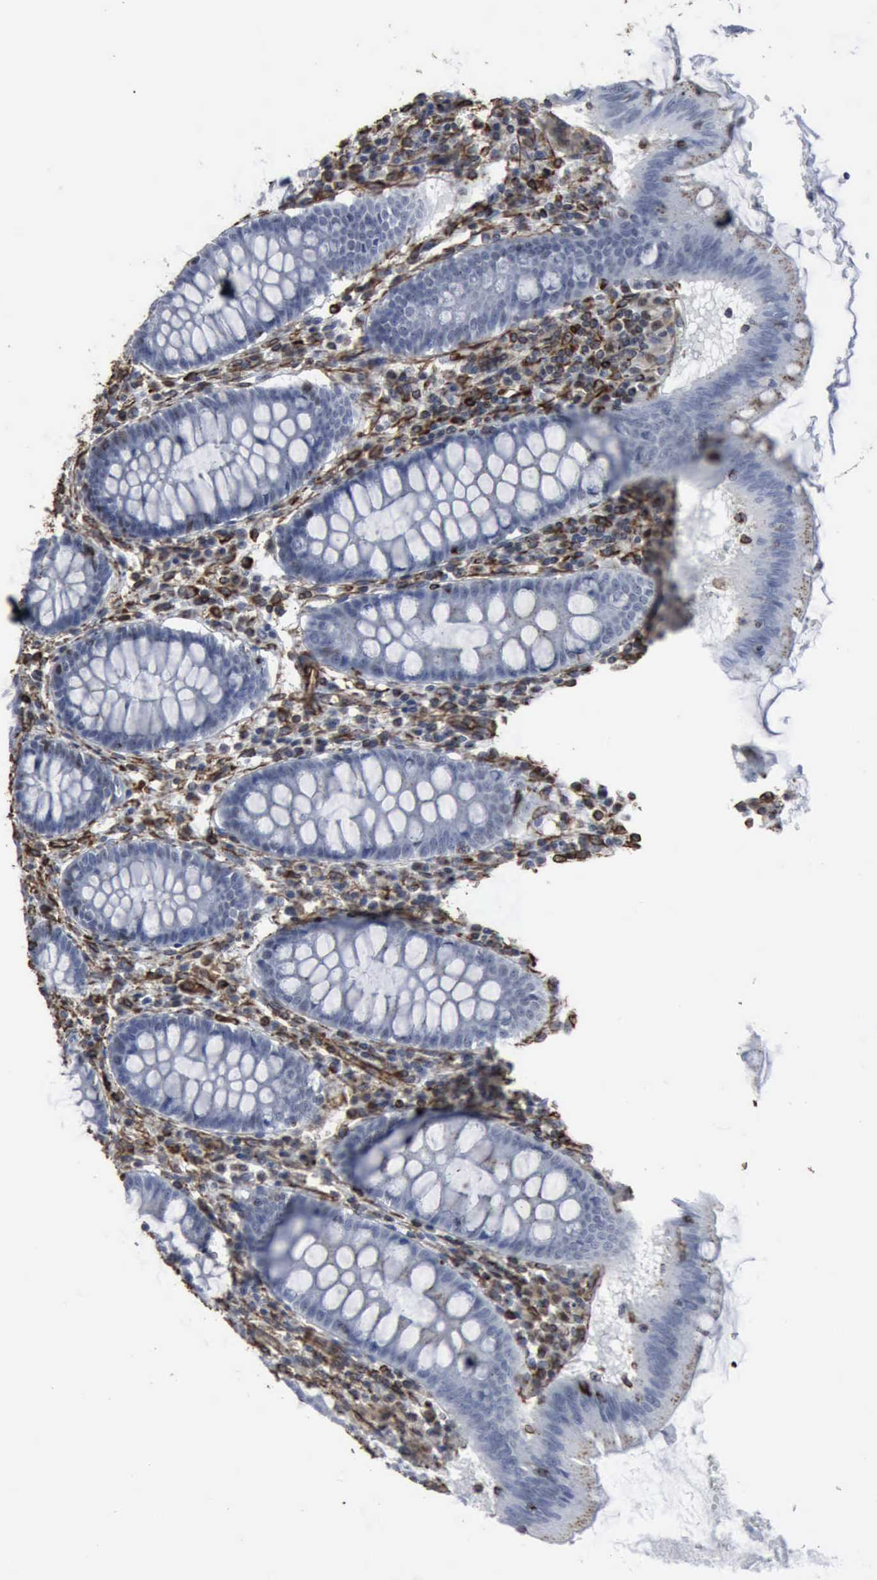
{"staining": {"intensity": "strong", "quantity": ">75%", "location": "cytoplasmic/membranous"}, "tissue": "colon", "cell_type": "Endothelial cells", "image_type": "normal", "snomed": [{"axis": "morphology", "description": "Normal tissue, NOS"}, {"axis": "topography", "description": "Colon"}], "caption": "A histopathology image showing strong cytoplasmic/membranous staining in approximately >75% of endothelial cells in benign colon, as visualized by brown immunohistochemical staining.", "gene": "CCNE1", "patient": {"sex": "male", "age": 62}}